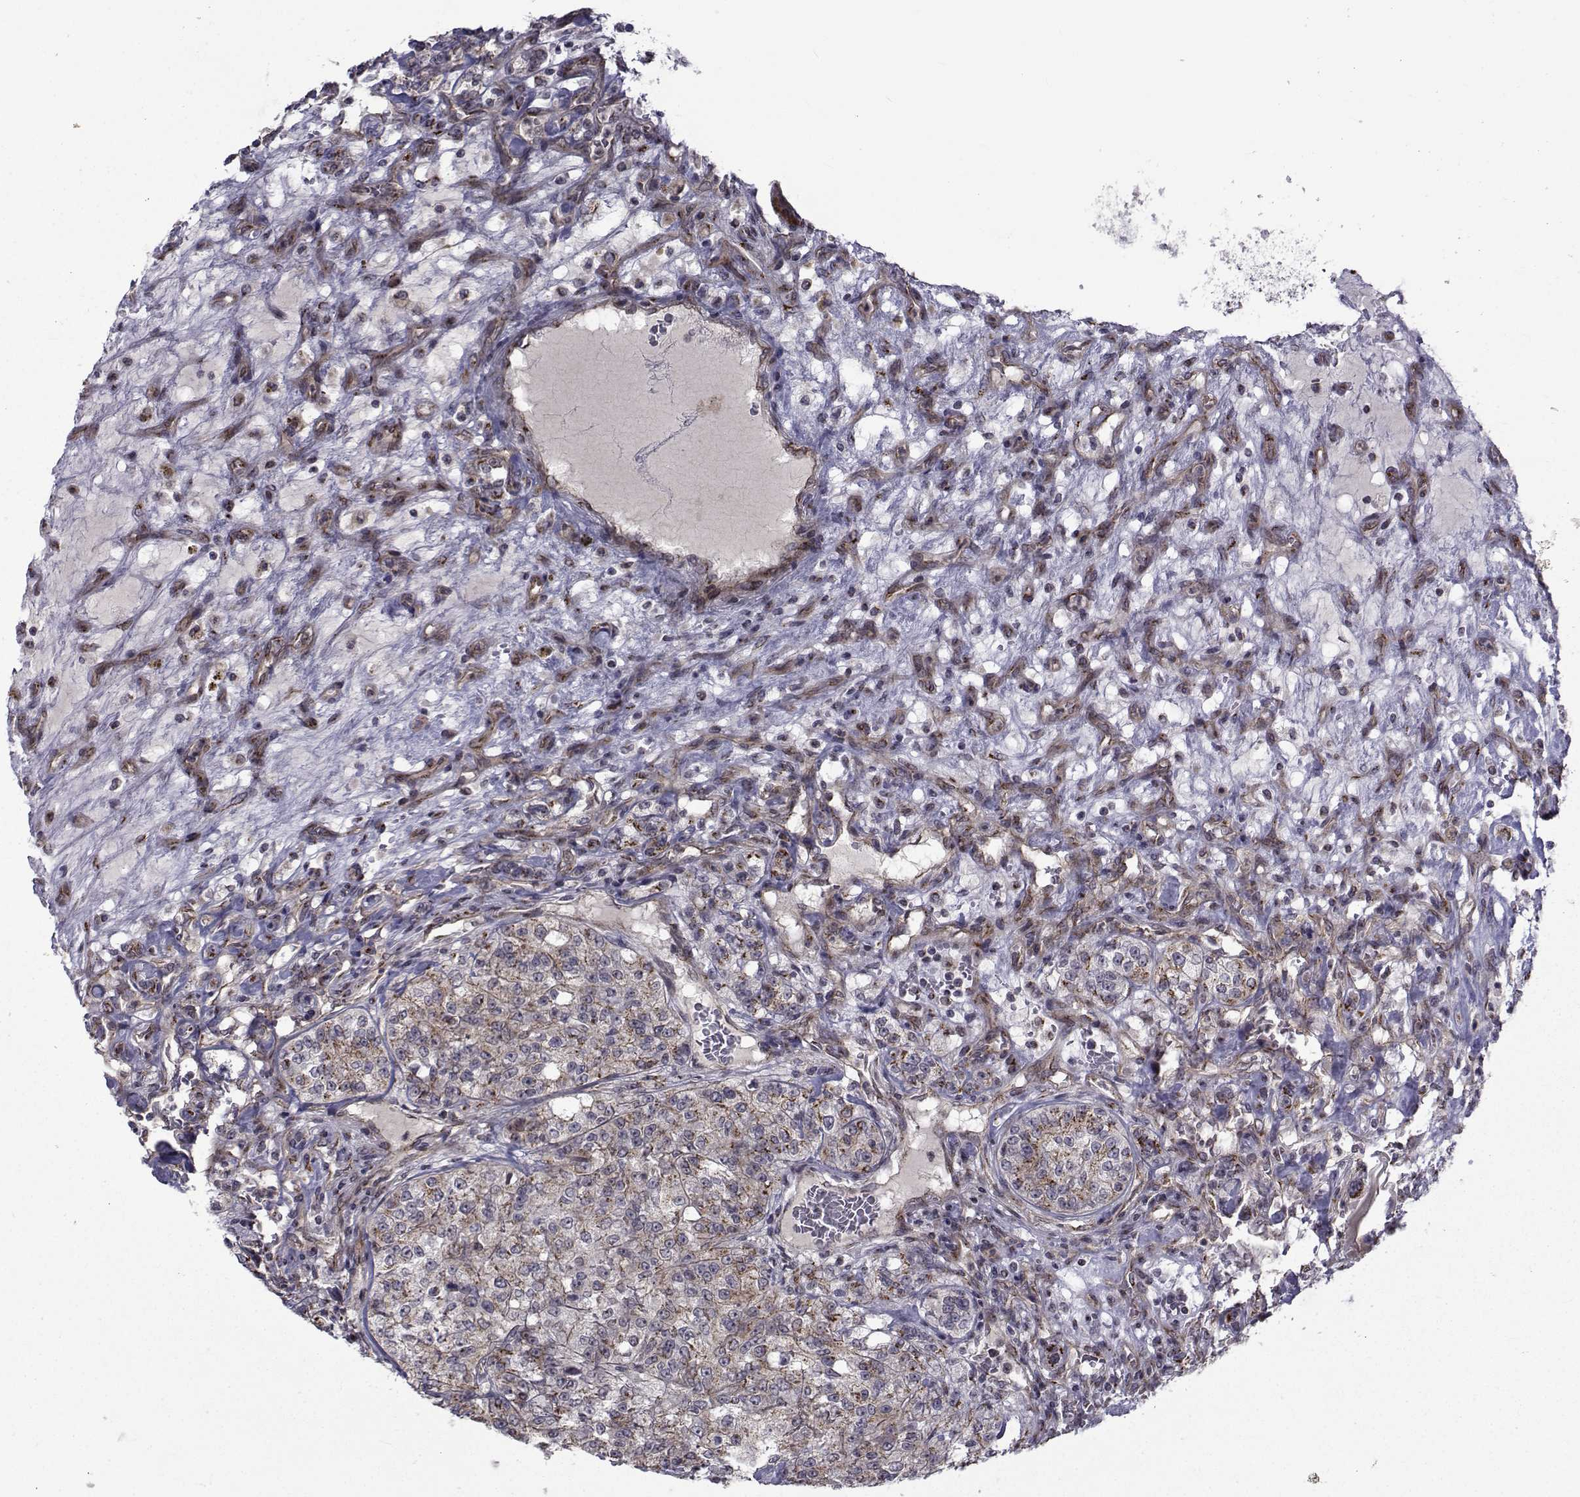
{"staining": {"intensity": "weak", "quantity": "25%-75%", "location": "cytoplasmic/membranous"}, "tissue": "renal cancer", "cell_type": "Tumor cells", "image_type": "cancer", "snomed": [{"axis": "morphology", "description": "Adenocarcinoma, NOS"}, {"axis": "topography", "description": "Kidney"}], "caption": "Renal adenocarcinoma stained with immunohistochemistry exhibits weak cytoplasmic/membranous positivity in about 25%-75% of tumor cells.", "gene": "ATP6V1C2", "patient": {"sex": "female", "age": 63}}